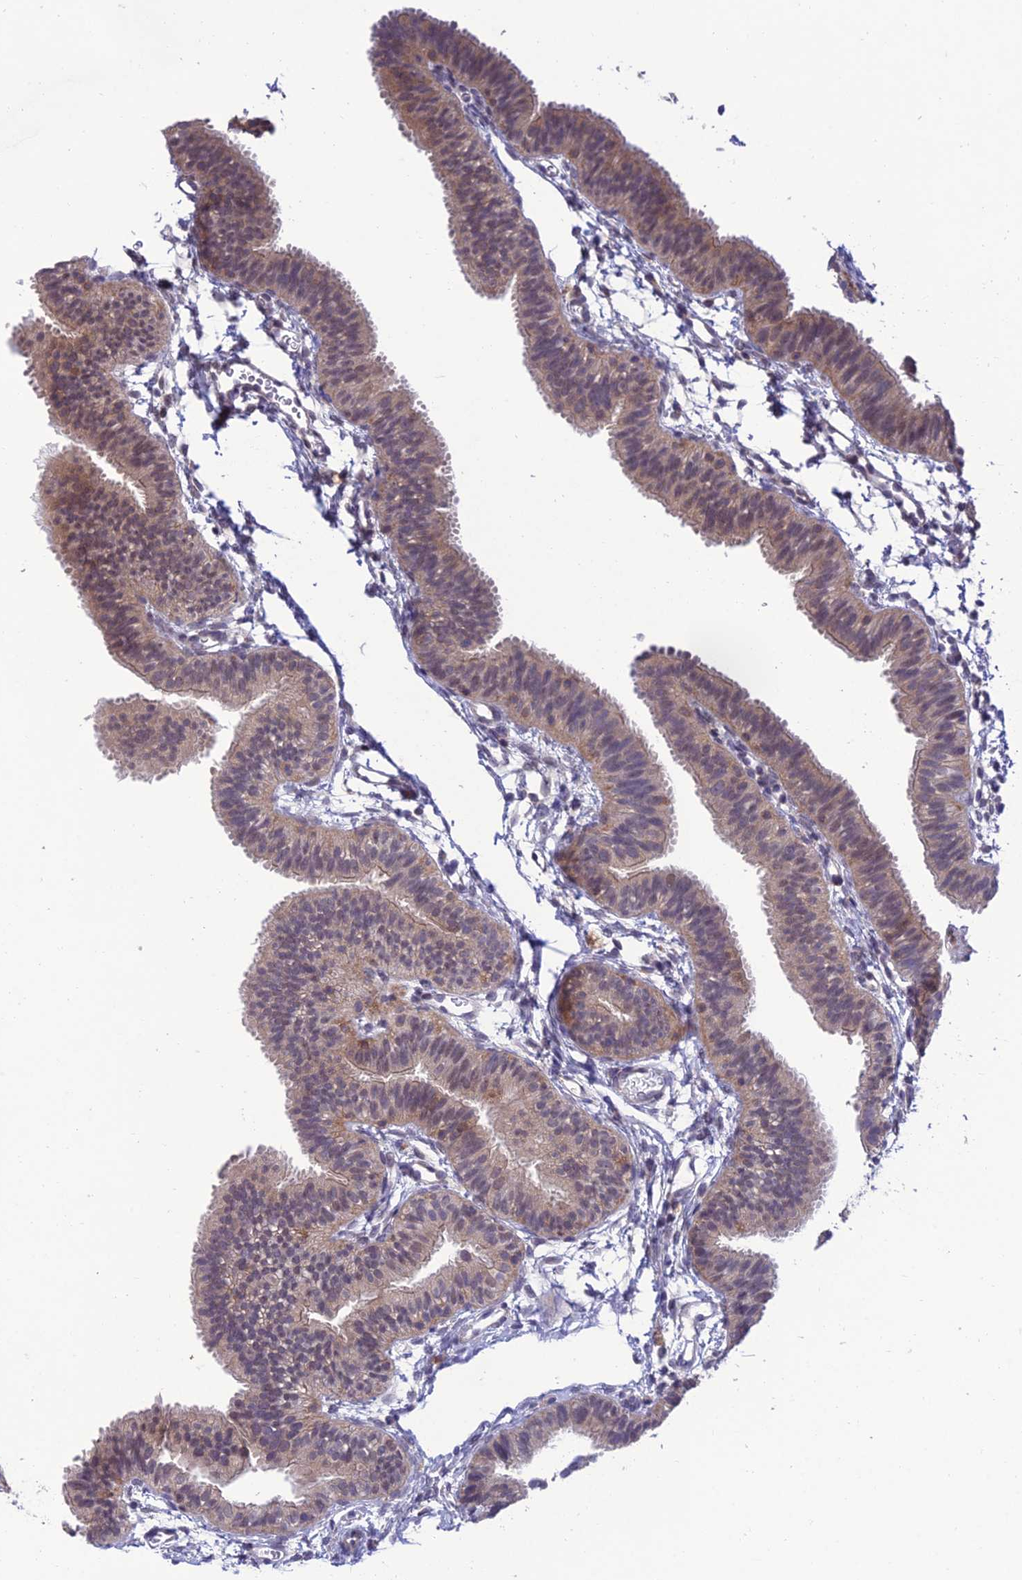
{"staining": {"intensity": "weak", "quantity": "25%-75%", "location": "cytoplasmic/membranous,nuclear"}, "tissue": "fallopian tube", "cell_type": "Glandular cells", "image_type": "normal", "snomed": [{"axis": "morphology", "description": "Normal tissue, NOS"}, {"axis": "topography", "description": "Fallopian tube"}], "caption": "Weak cytoplasmic/membranous,nuclear protein positivity is seen in approximately 25%-75% of glandular cells in fallopian tube.", "gene": "FAM76A", "patient": {"sex": "female", "age": 35}}